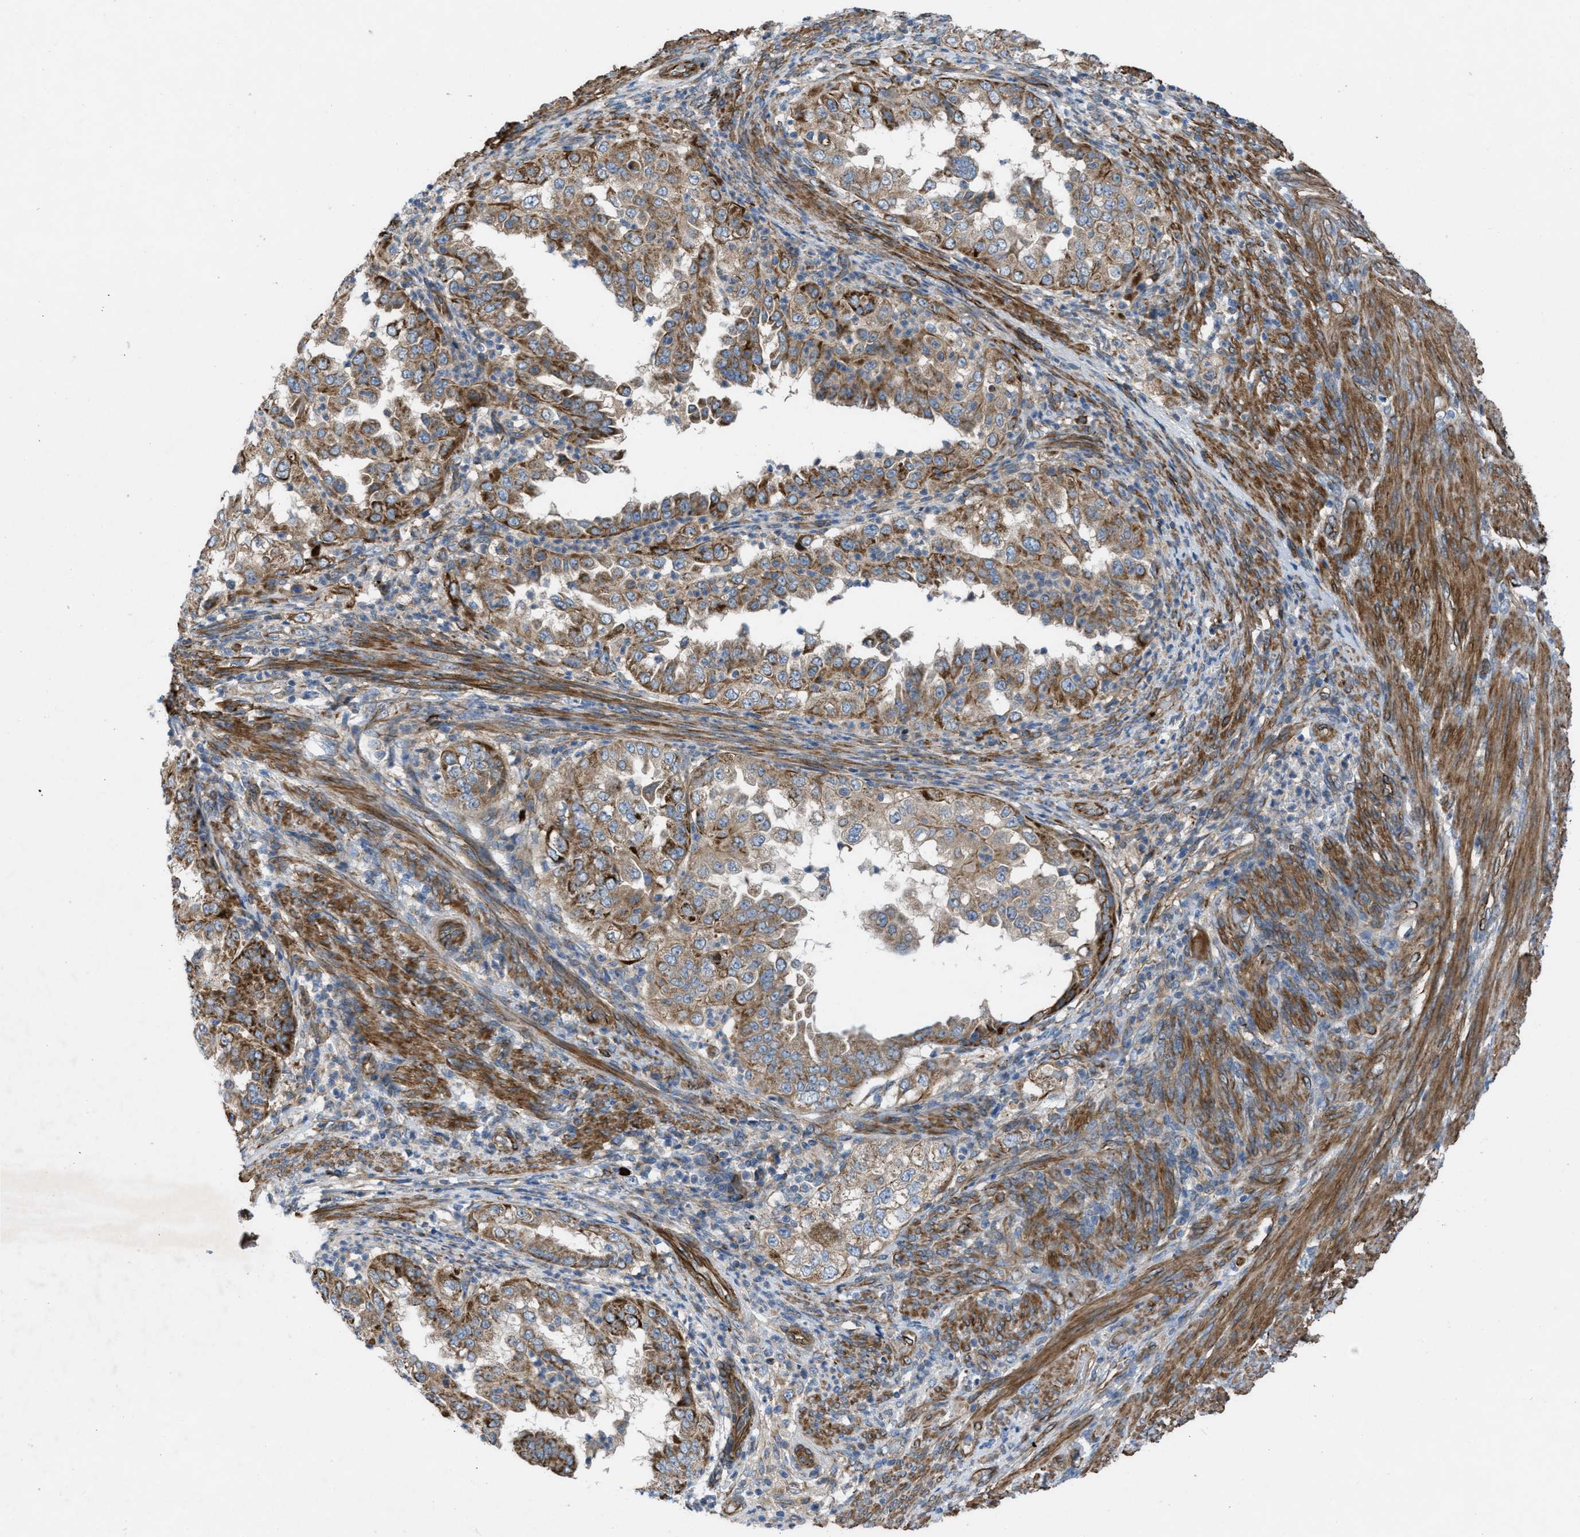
{"staining": {"intensity": "moderate", "quantity": ">75%", "location": "cytoplasmic/membranous"}, "tissue": "endometrial cancer", "cell_type": "Tumor cells", "image_type": "cancer", "snomed": [{"axis": "morphology", "description": "Adenocarcinoma, NOS"}, {"axis": "topography", "description": "Endometrium"}], "caption": "A brown stain highlights moderate cytoplasmic/membranous staining of a protein in endometrial adenocarcinoma tumor cells.", "gene": "SLC6A9", "patient": {"sex": "female", "age": 85}}